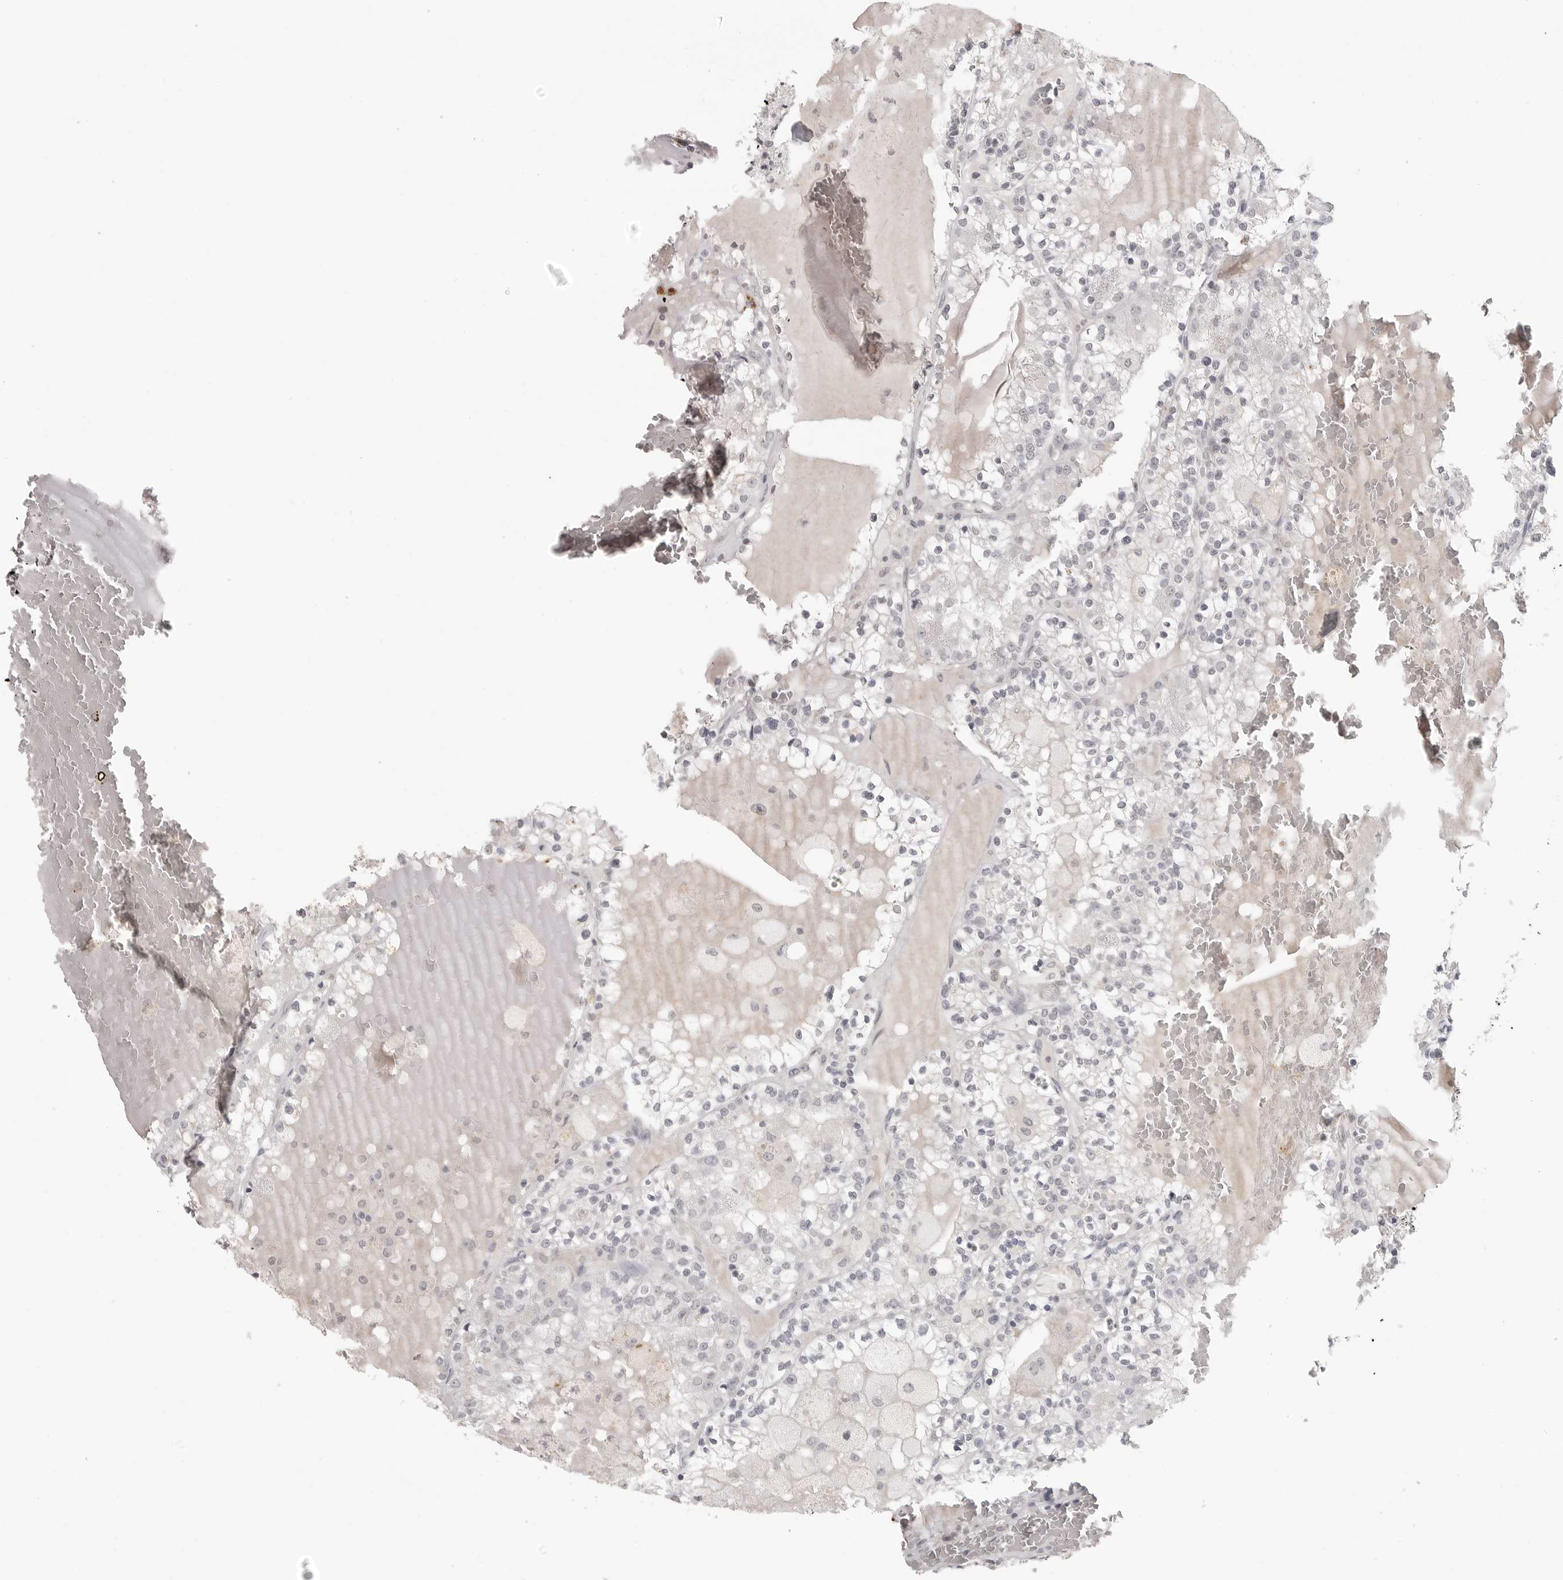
{"staining": {"intensity": "negative", "quantity": "none", "location": "none"}, "tissue": "renal cancer", "cell_type": "Tumor cells", "image_type": "cancer", "snomed": [{"axis": "morphology", "description": "Adenocarcinoma, NOS"}, {"axis": "topography", "description": "Kidney"}], "caption": "A high-resolution histopathology image shows immunohistochemistry staining of renal cancer (adenocarcinoma), which exhibits no significant expression in tumor cells. The staining is performed using DAB brown chromogen with nuclei counter-stained in using hematoxylin.", "gene": "PRSS1", "patient": {"sex": "female", "age": 56}}